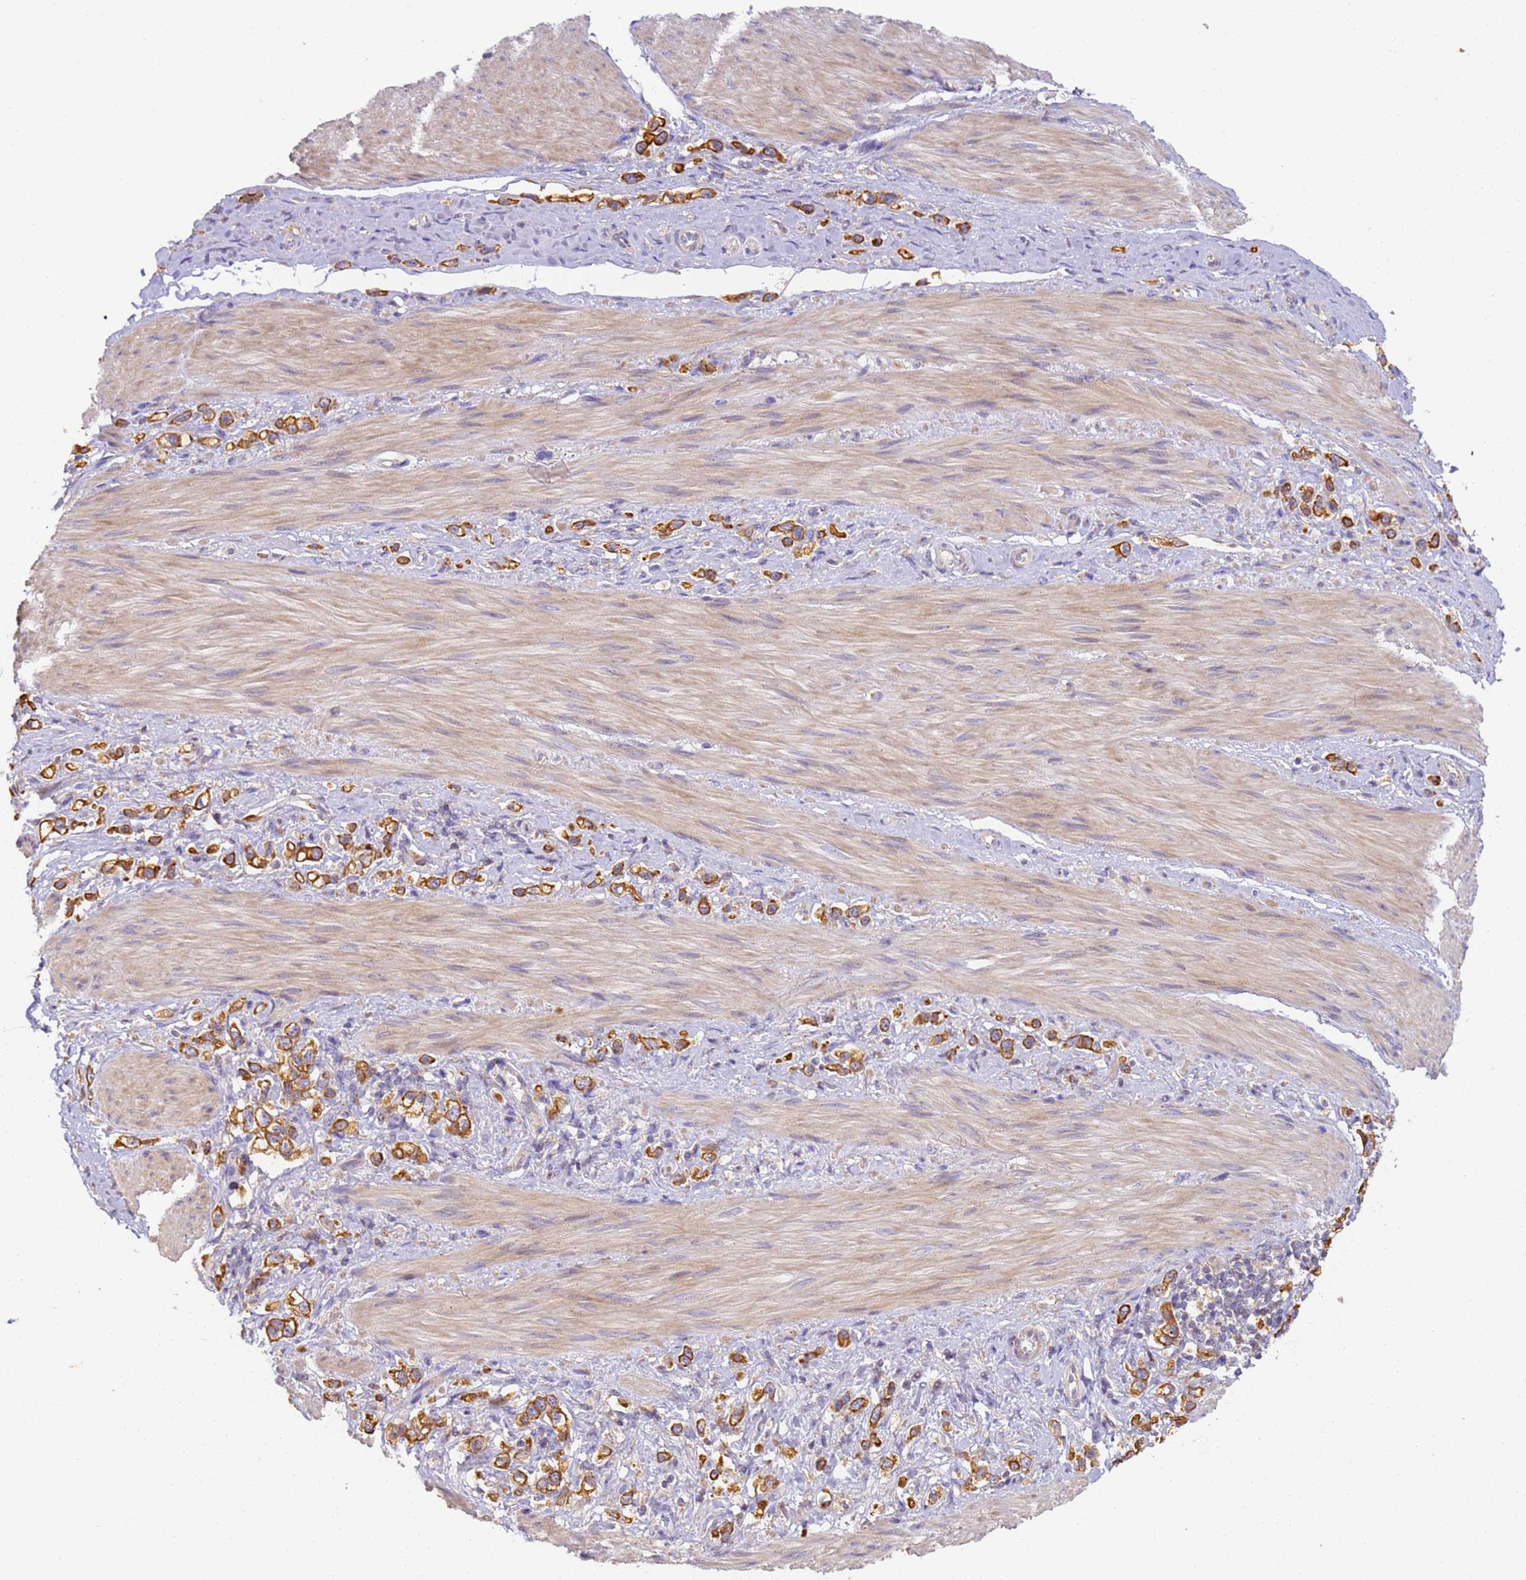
{"staining": {"intensity": "strong", "quantity": ">75%", "location": "cytoplasmic/membranous"}, "tissue": "stomach cancer", "cell_type": "Tumor cells", "image_type": "cancer", "snomed": [{"axis": "morphology", "description": "Adenocarcinoma, NOS"}, {"axis": "topography", "description": "Stomach"}], "caption": "A histopathology image of human stomach cancer (adenocarcinoma) stained for a protein shows strong cytoplasmic/membranous brown staining in tumor cells.", "gene": "TIGAR", "patient": {"sex": "female", "age": 65}}